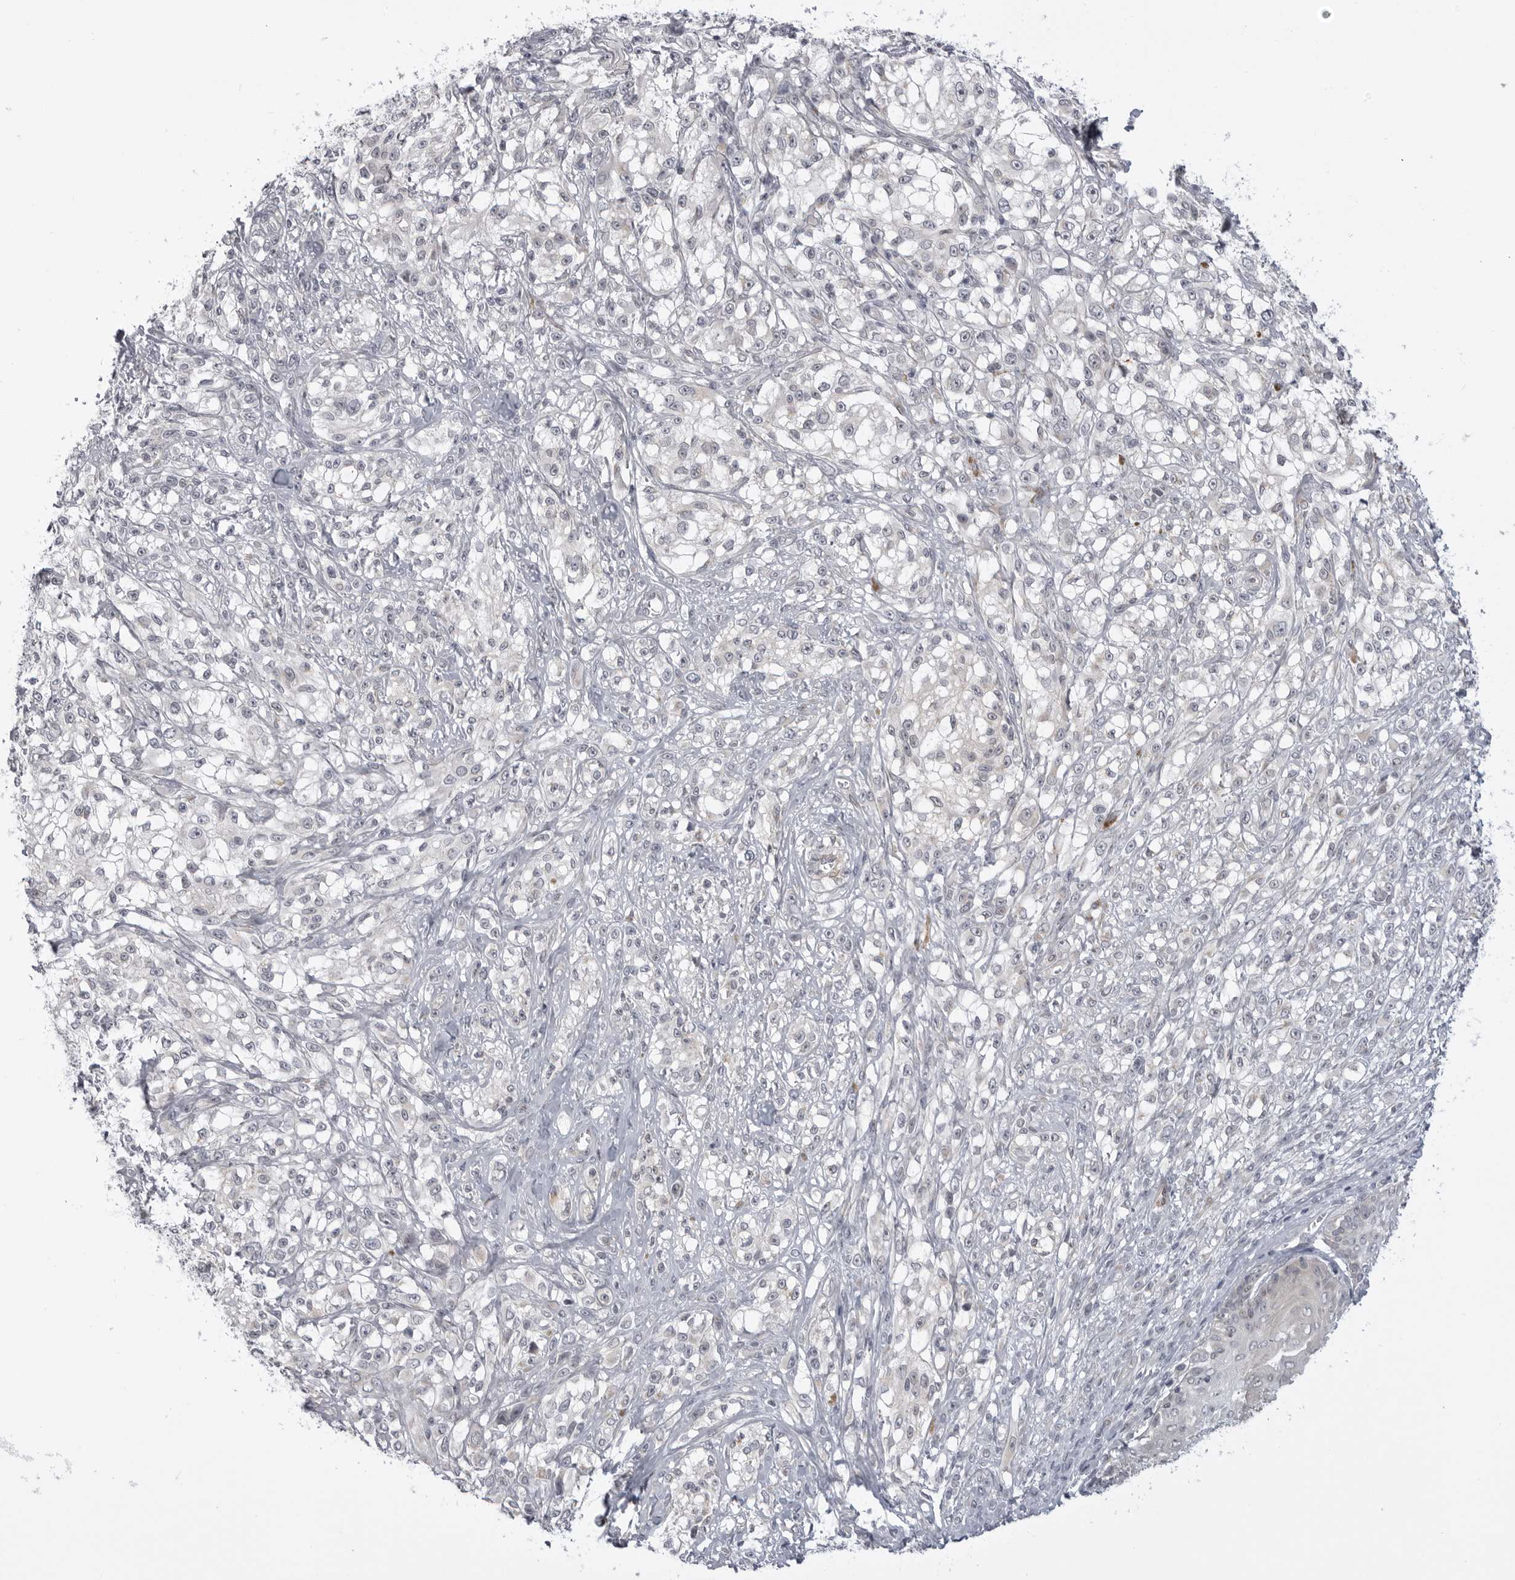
{"staining": {"intensity": "negative", "quantity": "none", "location": "none"}, "tissue": "melanoma", "cell_type": "Tumor cells", "image_type": "cancer", "snomed": [{"axis": "morphology", "description": "Malignant melanoma, NOS"}, {"axis": "topography", "description": "Skin of head"}], "caption": "The photomicrograph reveals no staining of tumor cells in malignant melanoma. Brightfield microscopy of immunohistochemistry stained with DAB (brown) and hematoxylin (blue), captured at high magnification.", "gene": "LRRC45", "patient": {"sex": "male", "age": 83}}